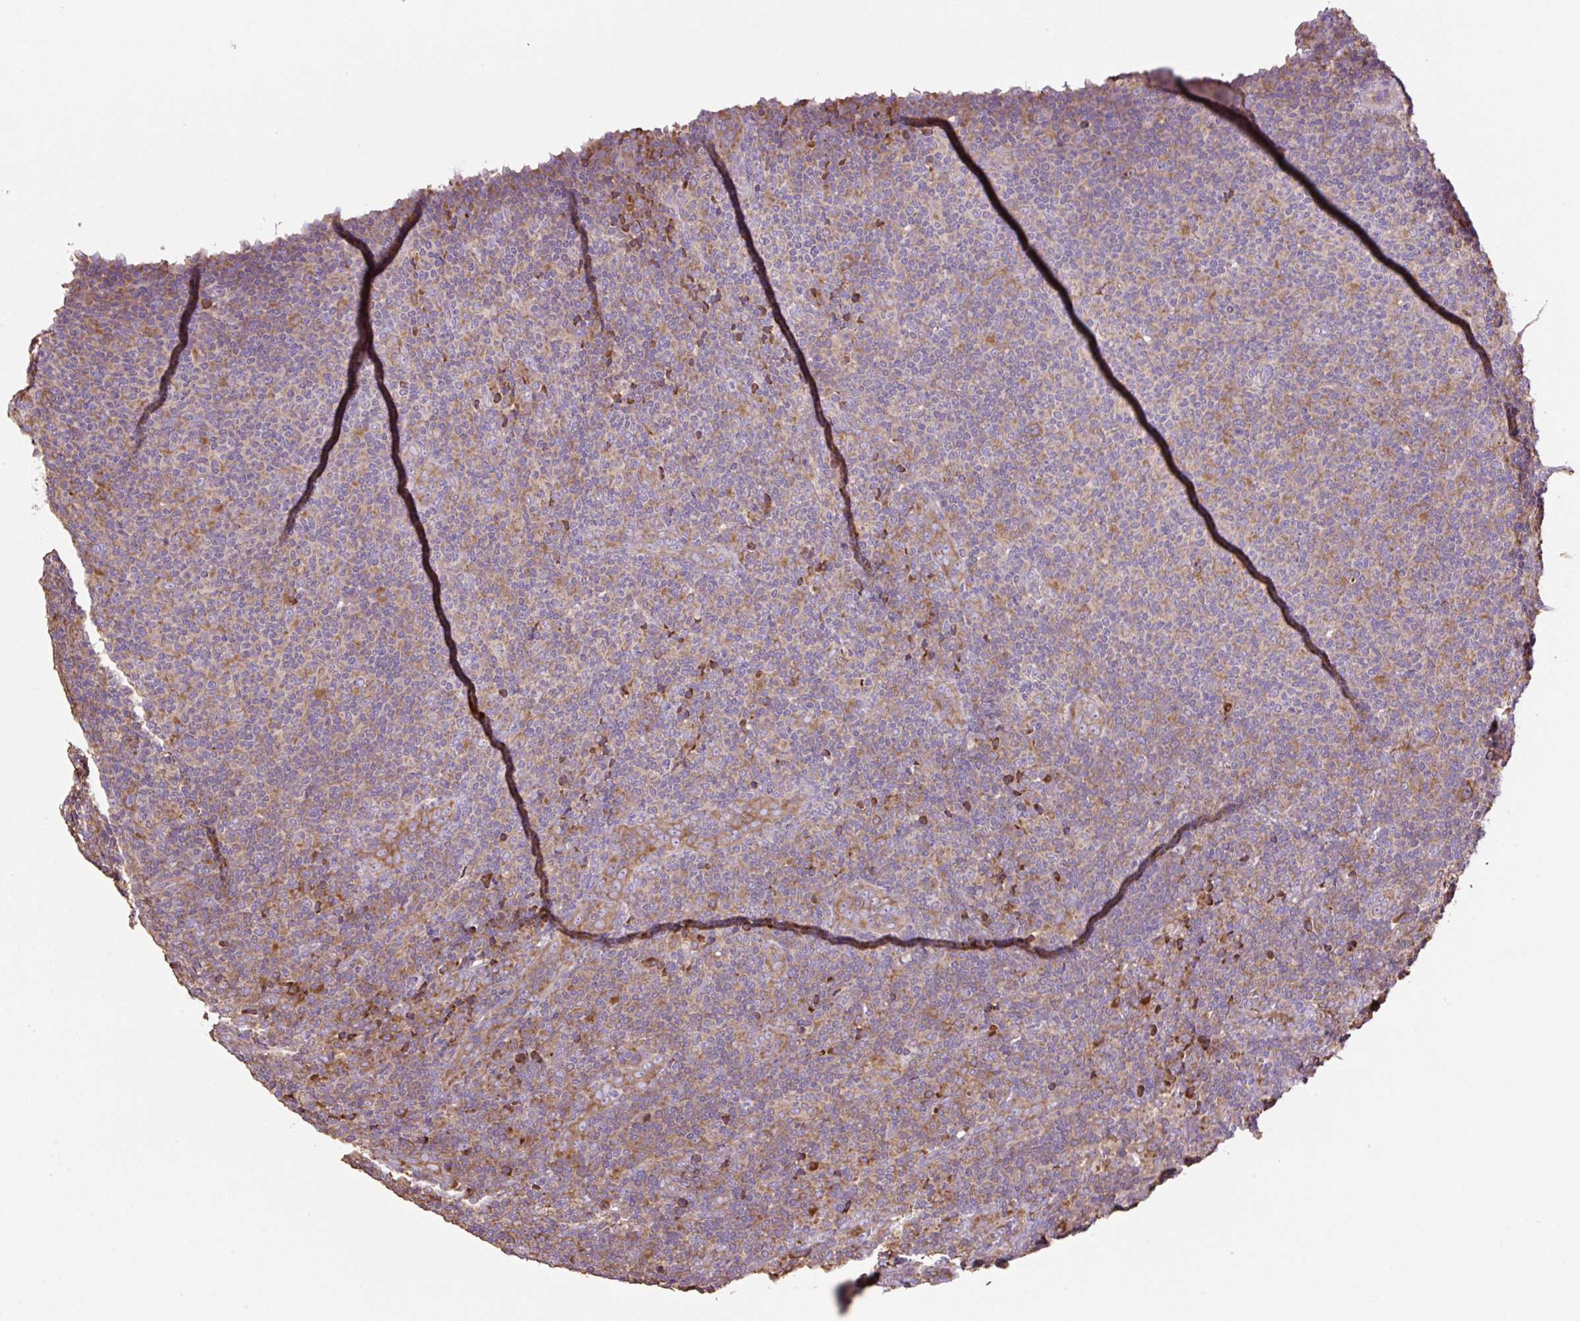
{"staining": {"intensity": "moderate", "quantity": "25%-75%", "location": "cytoplasmic/membranous"}, "tissue": "lymphoma", "cell_type": "Tumor cells", "image_type": "cancer", "snomed": [{"axis": "morphology", "description": "Malignant lymphoma, non-Hodgkin's type, Low grade"}, {"axis": "topography", "description": "Lymph node"}], "caption": "Immunohistochemical staining of human low-grade malignant lymphoma, non-Hodgkin's type shows moderate cytoplasmic/membranous protein staining in approximately 25%-75% of tumor cells. (brown staining indicates protein expression, while blue staining denotes nuclei).", "gene": "RPS23", "patient": {"sex": "male", "age": 66}}